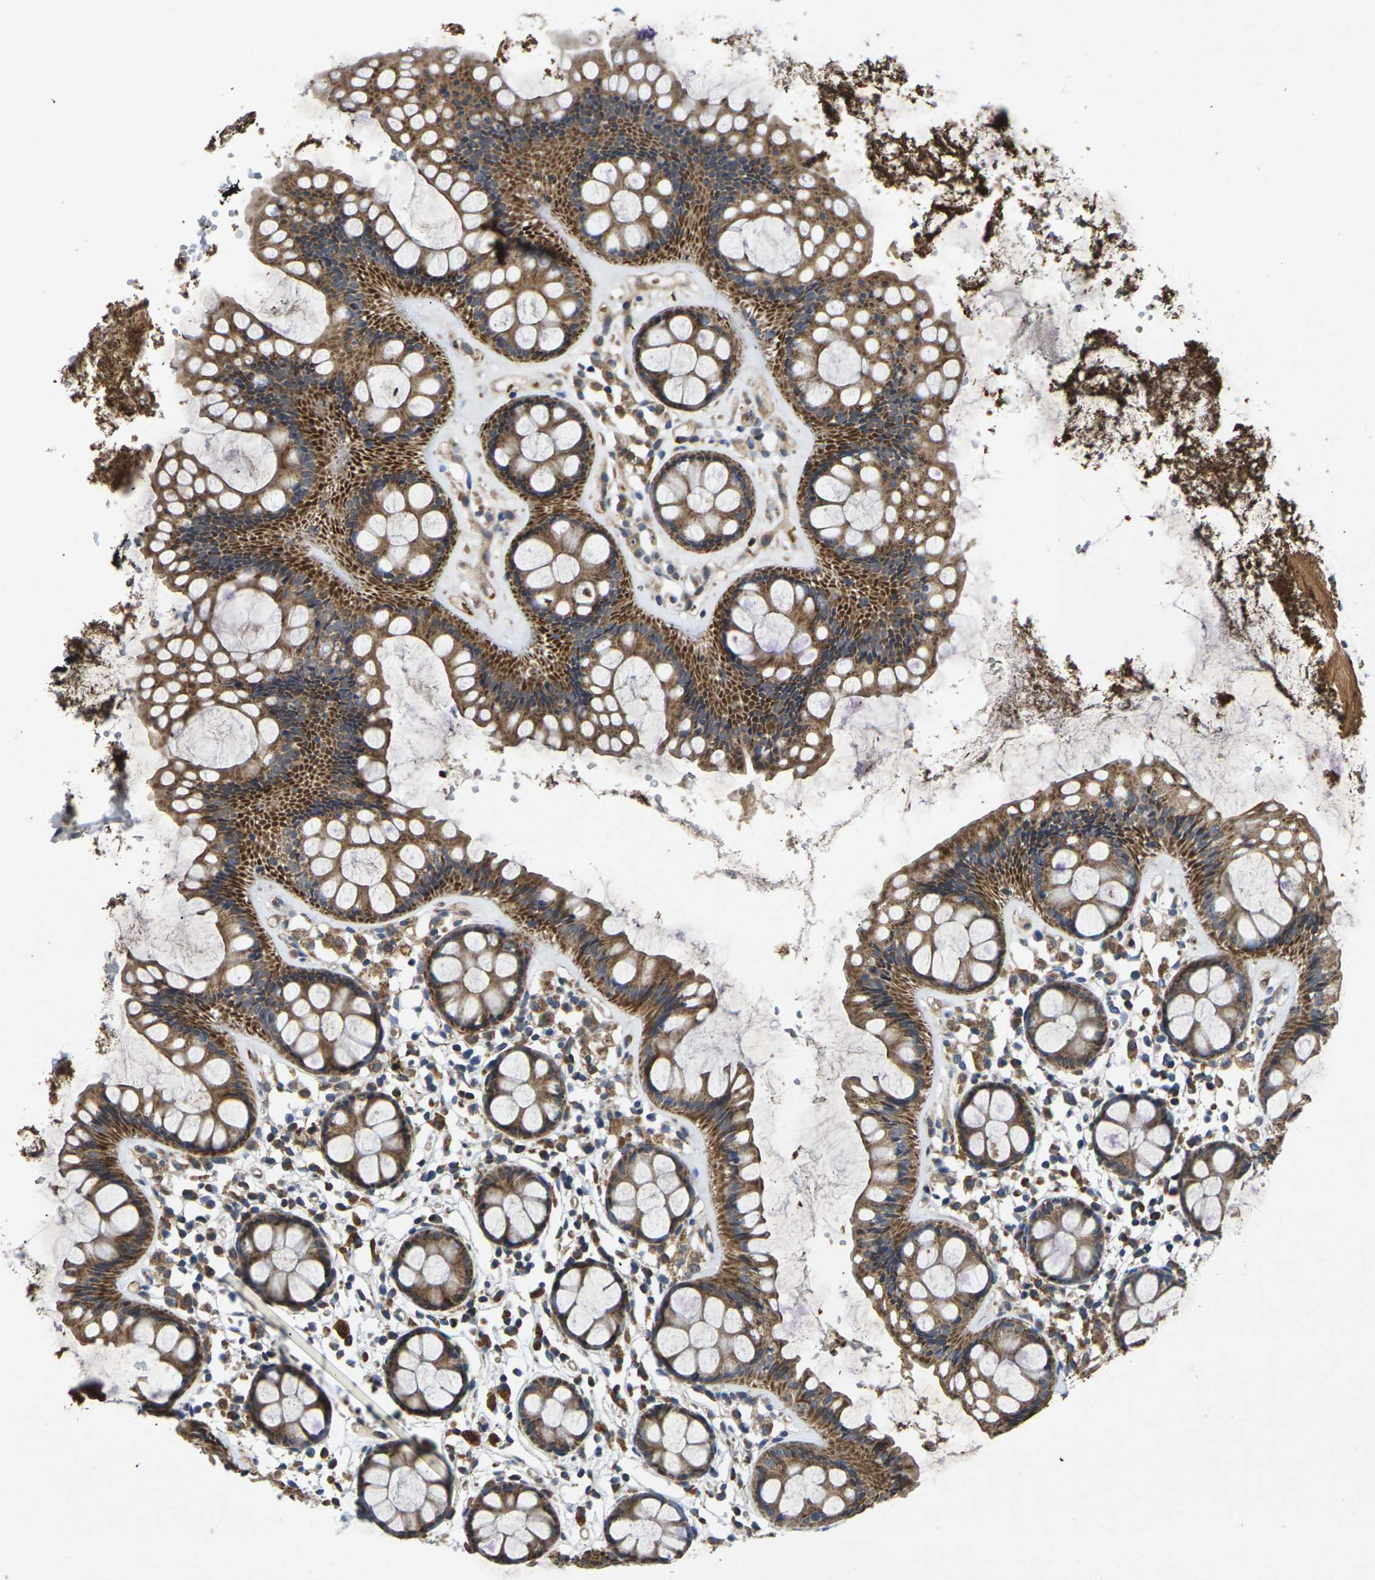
{"staining": {"intensity": "moderate", "quantity": ">75%", "location": "cytoplasmic/membranous"}, "tissue": "rectum", "cell_type": "Glandular cells", "image_type": "normal", "snomed": [{"axis": "morphology", "description": "Normal tissue, NOS"}, {"axis": "topography", "description": "Rectum"}], "caption": "This image displays normal rectum stained with immunohistochemistry to label a protein in brown. The cytoplasmic/membranous of glandular cells show moderate positivity for the protein. Nuclei are counter-stained blue.", "gene": "KIF1B", "patient": {"sex": "female", "age": 66}}